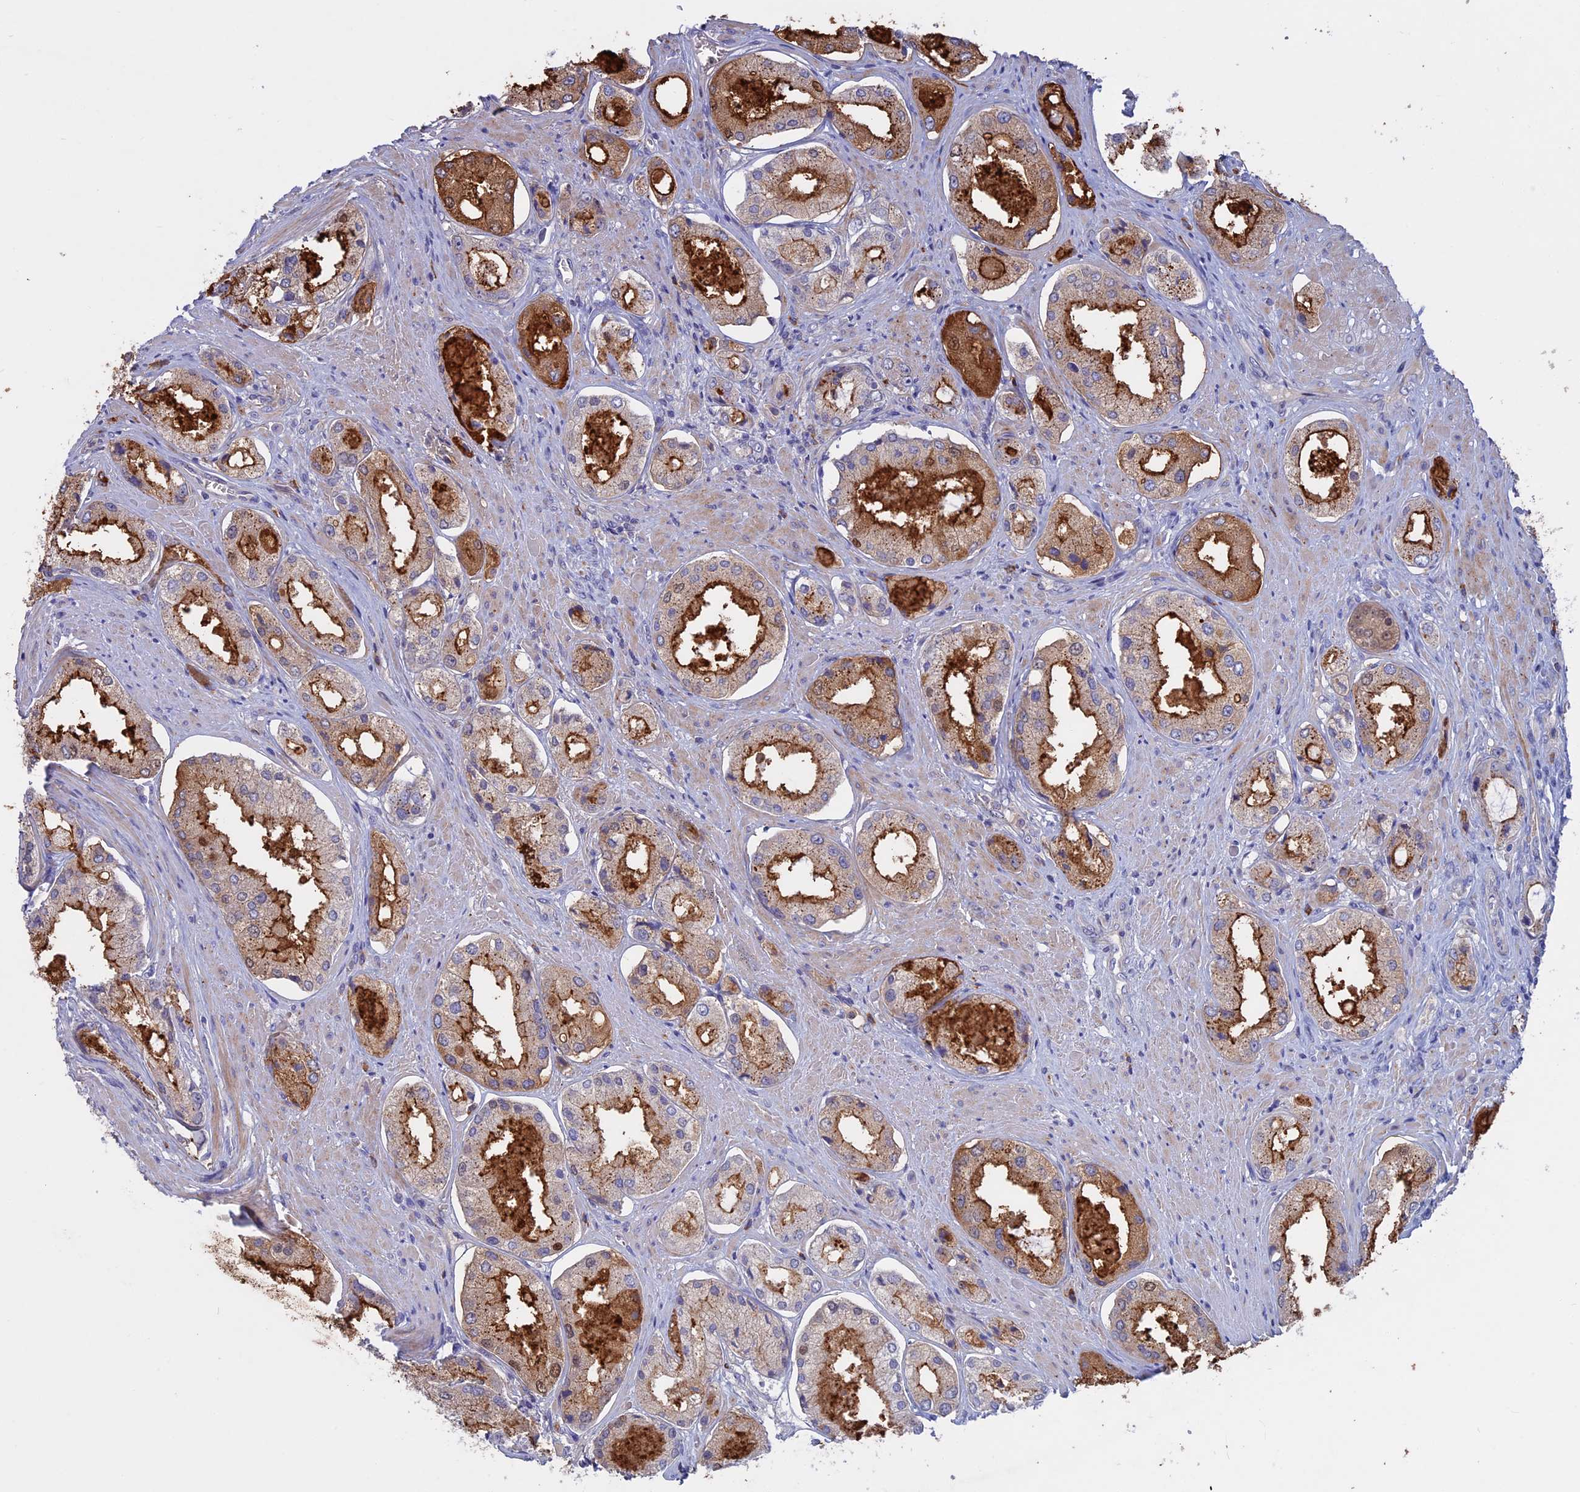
{"staining": {"intensity": "strong", "quantity": "25%-75%", "location": "cytoplasmic/membranous"}, "tissue": "prostate cancer", "cell_type": "Tumor cells", "image_type": "cancer", "snomed": [{"axis": "morphology", "description": "Adenocarcinoma, Low grade"}, {"axis": "topography", "description": "Prostate"}], "caption": "Tumor cells reveal strong cytoplasmic/membranous staining in about 25%-75% of cells in prostate adenocarcinoma (low-grade).", "gene": "SLC2A6", "patient": {"sex": "male", "age": 68}}